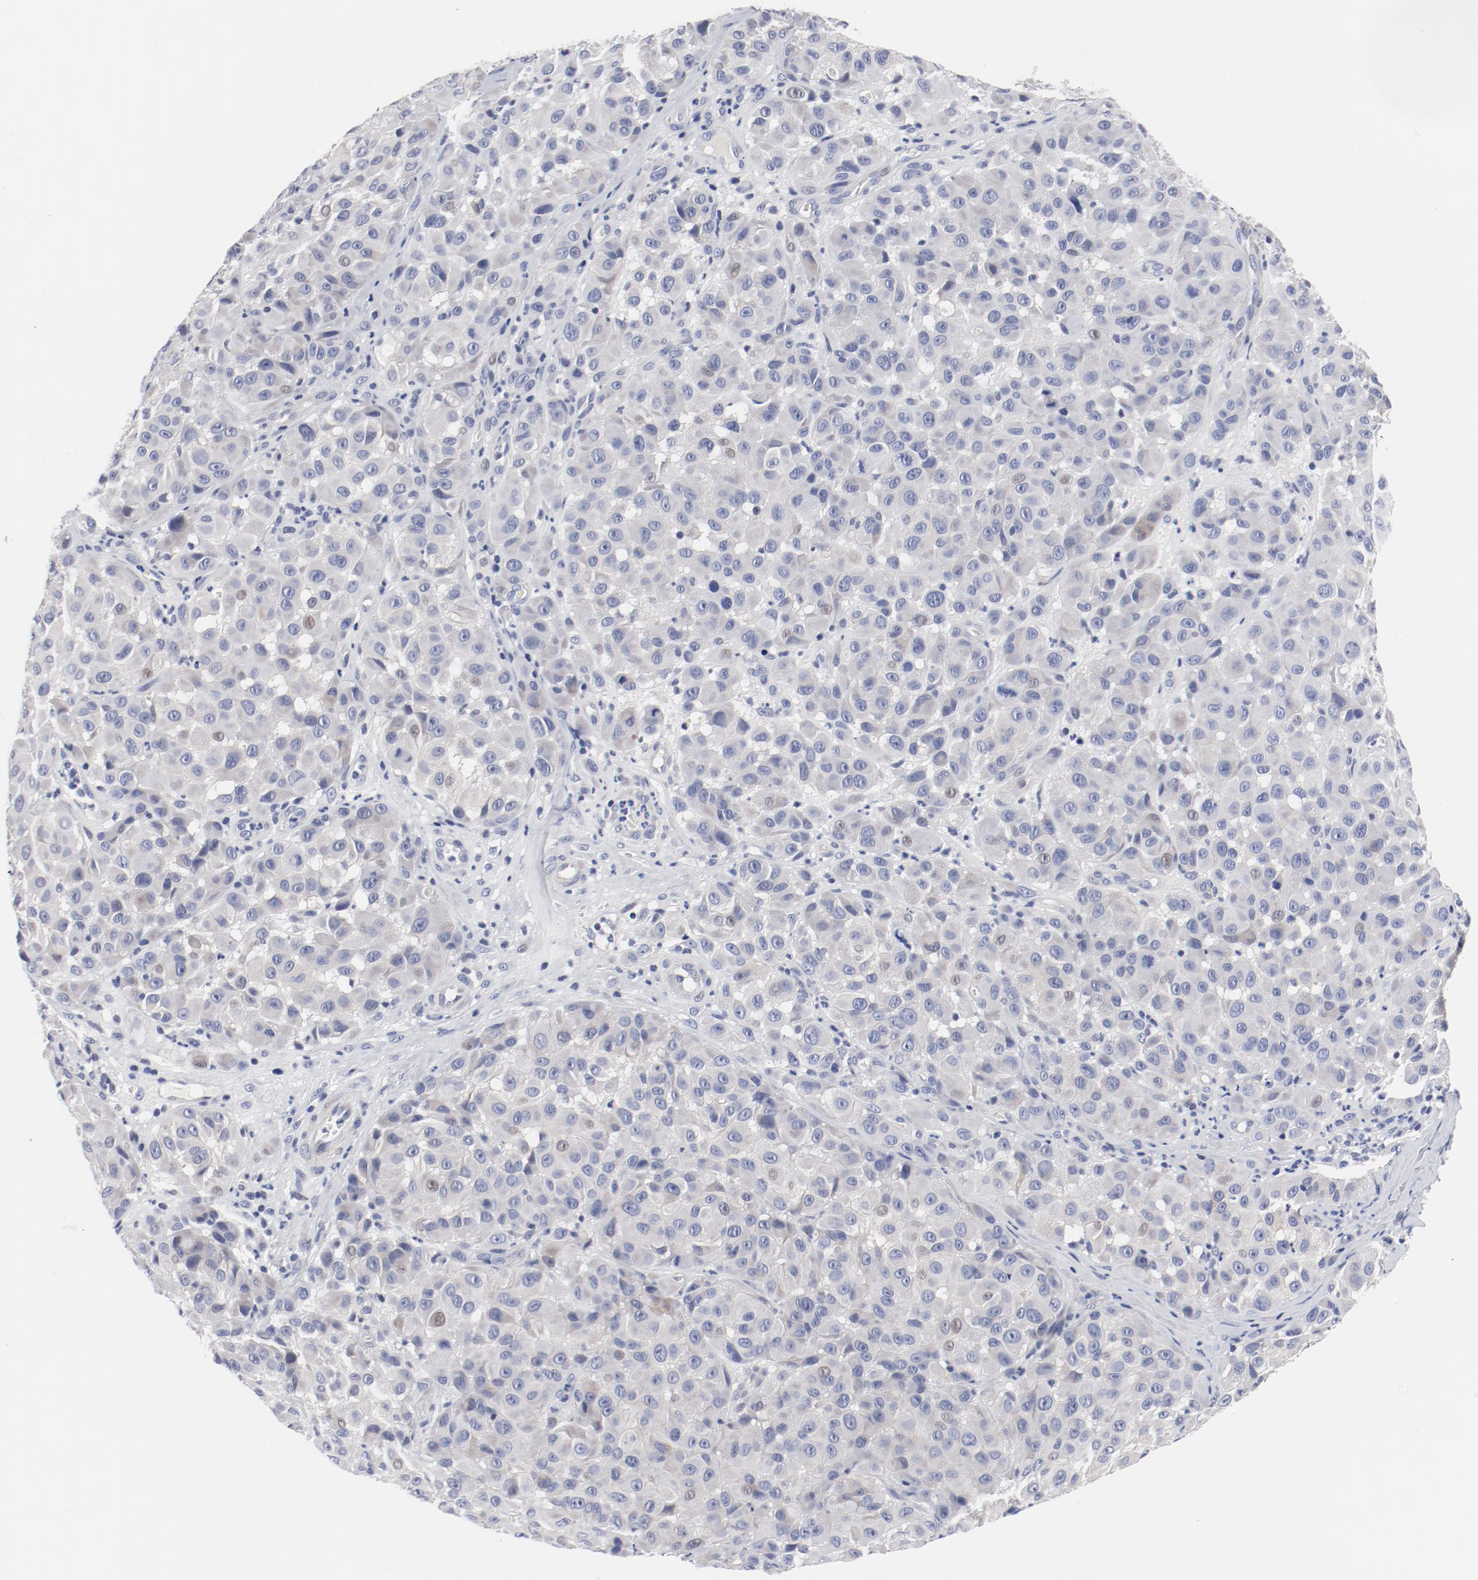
{"staining": {"intensity": "negative", "quantity": "none", "location": "none"}, "tissue": "melanoma", "cell_type": "Tumor cells", "image_type": "cancer", "snomed": [{"axis": "morphology", "description": "Malignant melanoma, NOS"}, {"axis": "topography", "description": "Skin"}], "caption": "There is no significant staining in tumor cells of malignant melanoma. The staining was performed using DAB (3,3'-diaminobenzidine) to visualize the protein expression in brown, while the nuclei were stained in blue with hematoxylin (Magnification: 20x).", "gene": "KCNK13", "patient": {"sex": "female", "age": 21}}